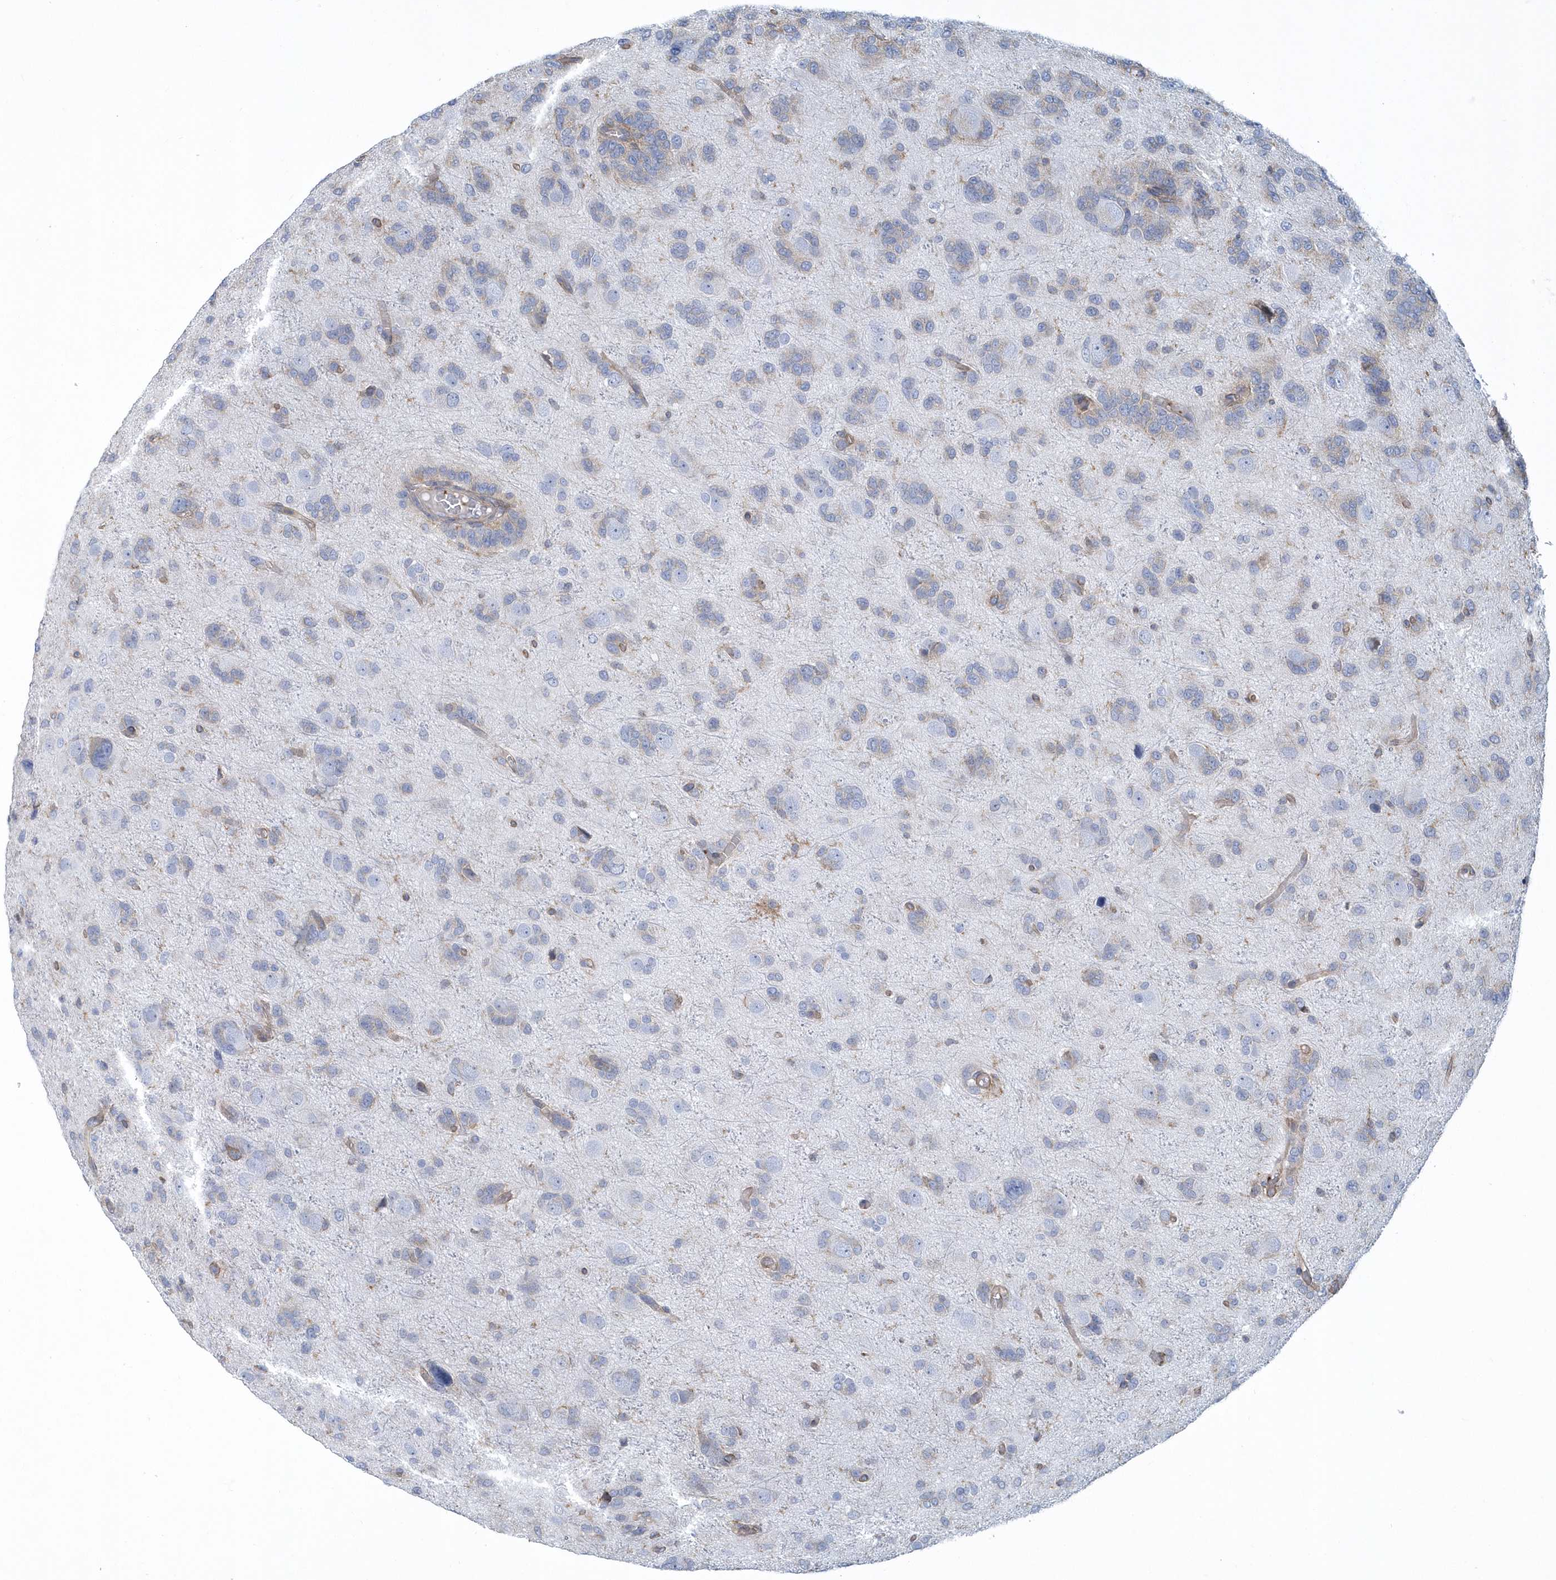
{"staining": {"intensity": "negative", "quantity": "none", "location": "none"}, "tissue": "glioma", "cell_type": "Tumor cells", "image_type": "cancer", "snomed": [{"axis": "morphology", "description": "Glioma, malignant, High grade"}, {"axis": "topography", "description": "Brain"}], "caption": "Immunohistochemistry histopathology image of malignant glioma (high-grade) stained for a protein (brown), which shows no positivity in tumor cells.", "gene": "ARAP2", "patient": {"sex": "female", "age": 59}}